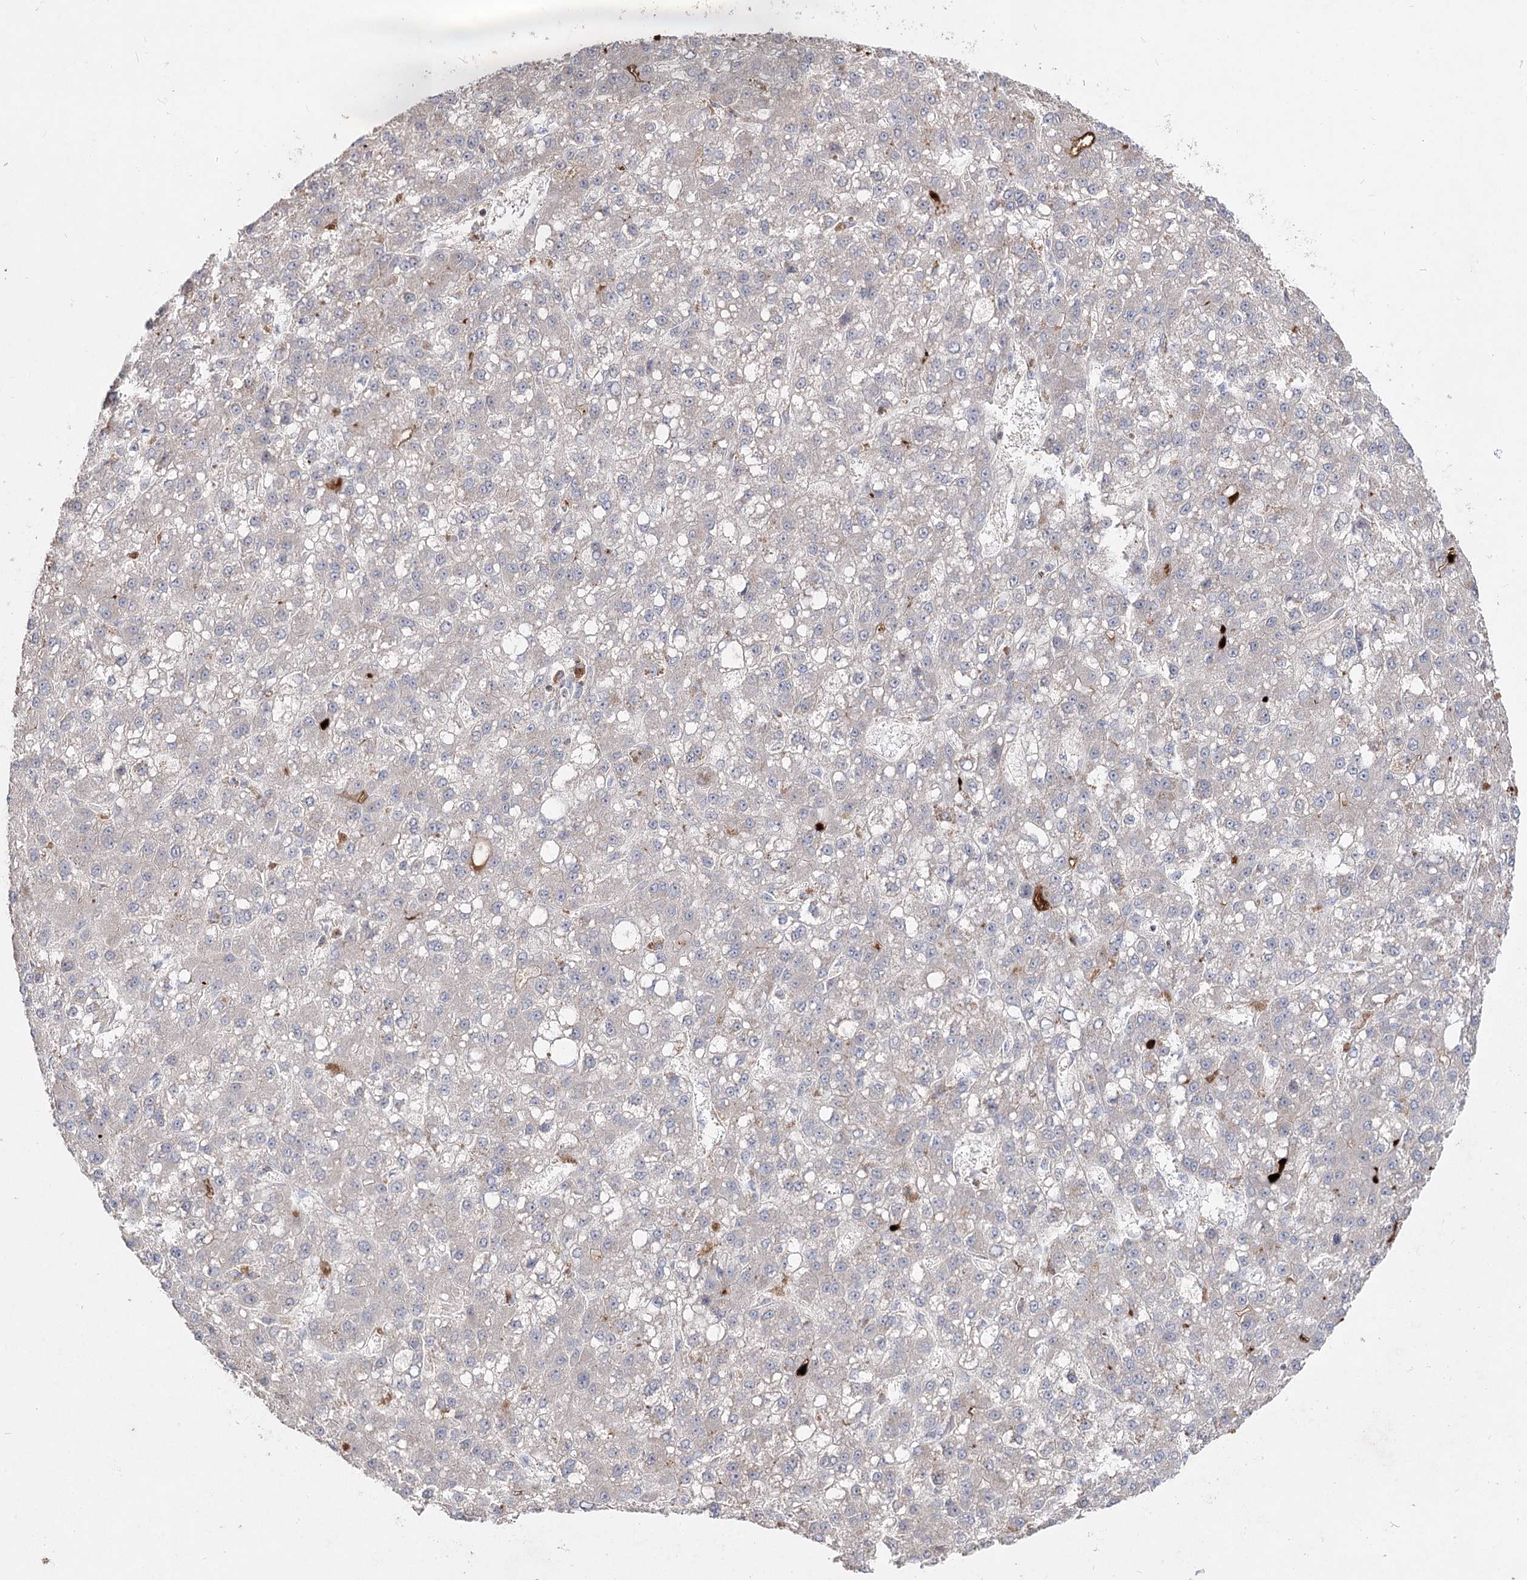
{"staining": {"intensity": "negative", "quantity": "none", "location": "none"}, "tissue": "liver cancer", "cell_type": "Tumor cells", "image_type": "cancer", "snomed": [{"axis": "morphology", "description": "Carcinoma, Hepatocellular, NOS"}, {"axis": "topography", "description": "Liver"}], "caption": "Tumor cells are negative for brown protein staining in liver cancer.", "gene": "CIB2", "patient": {"sex": "male", "age": 67}}